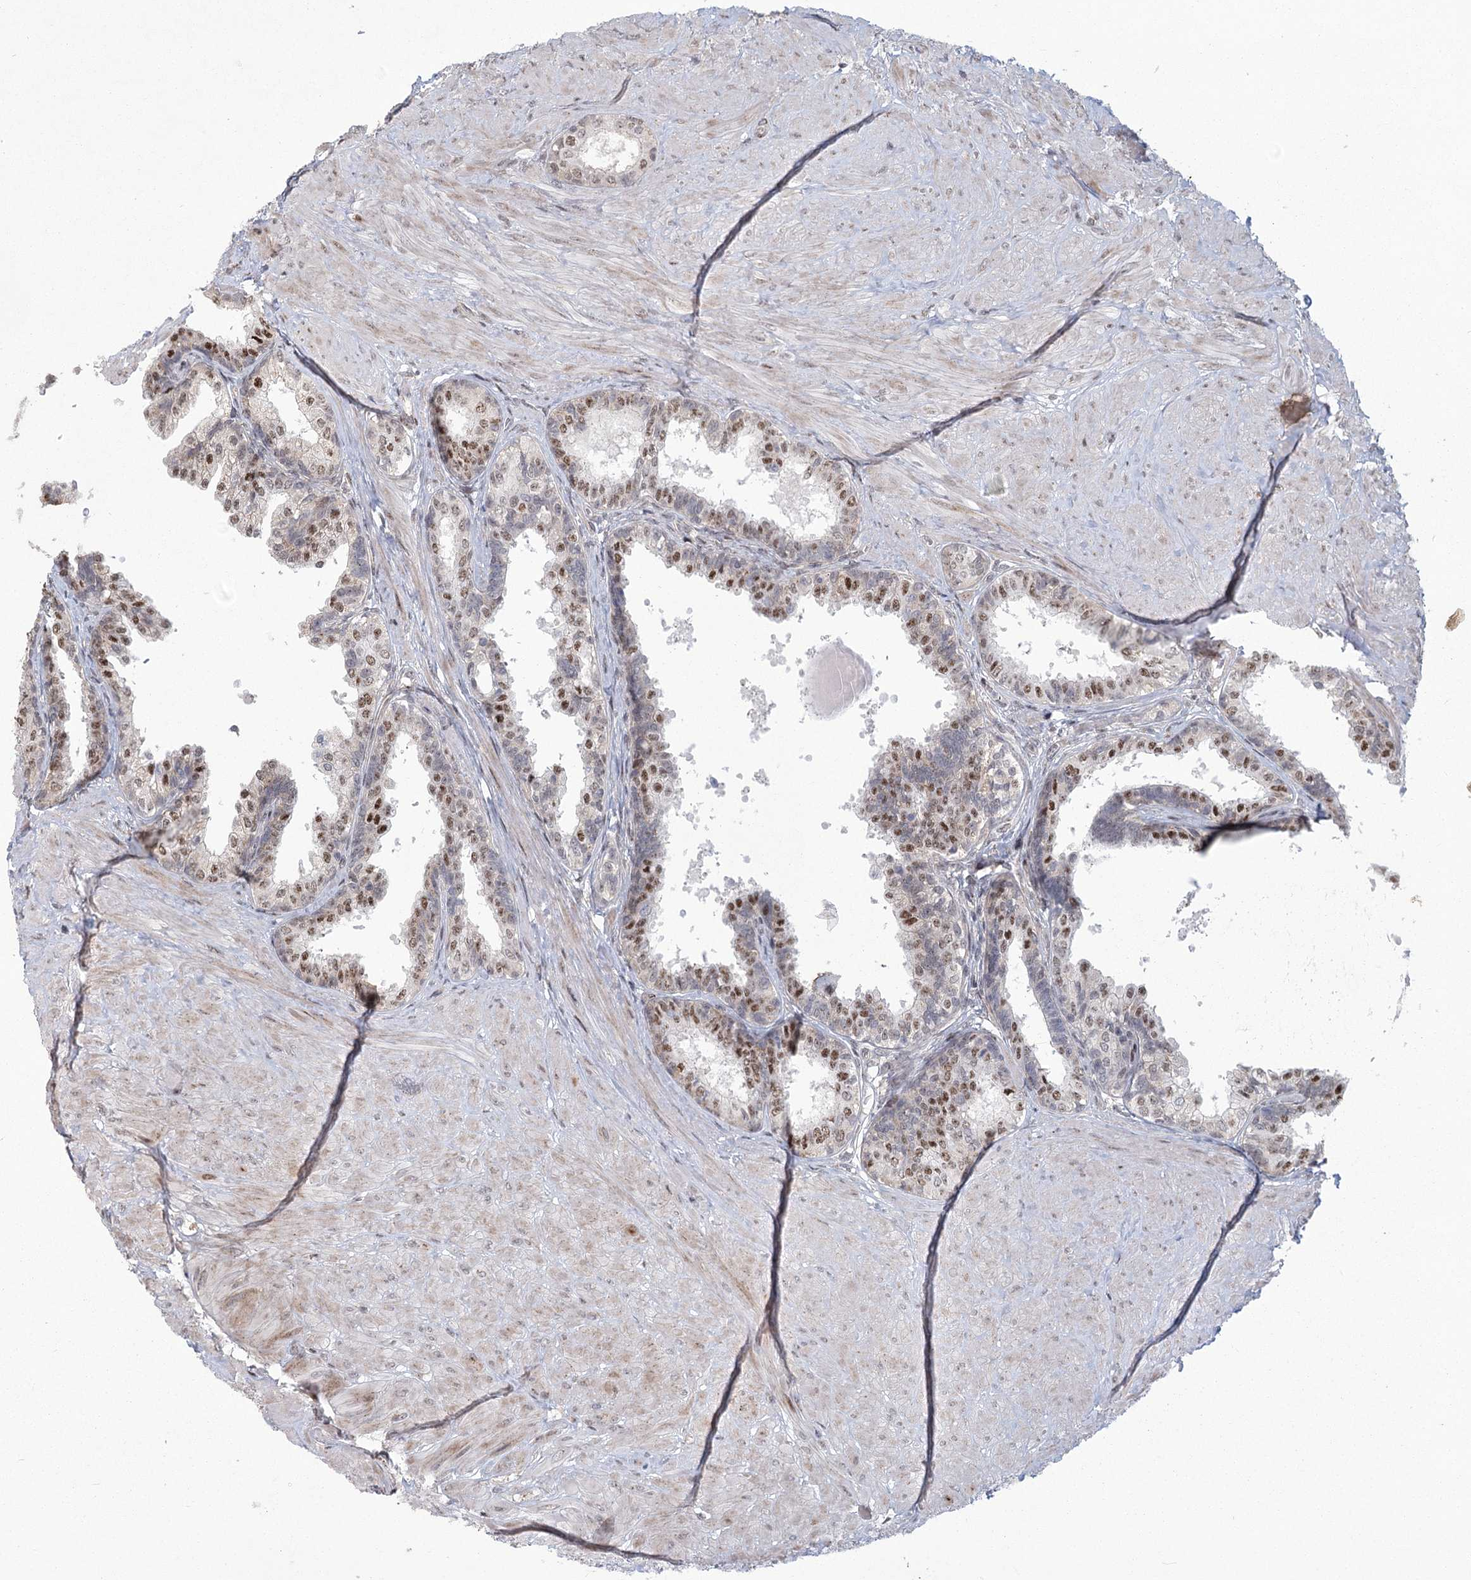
{"staining": {"intensity": "moderate", "quantity": "25%-75%", "location": "nuclear"}, "tissue": "prostate", "cell_type": "Glandular cells", "image_type": "normal", "snomed": [{"axis": "morphology", "description": "Normal tissue, NOS"}, {"axis": "topography", "description": "Prostate"}], "caption": "A micrograph of human prostate stained for a protein displays moderate nuclear brown staining in glandular cells.", "gene": "PARM1", "patient": {"sex": "male", "age": 48}}